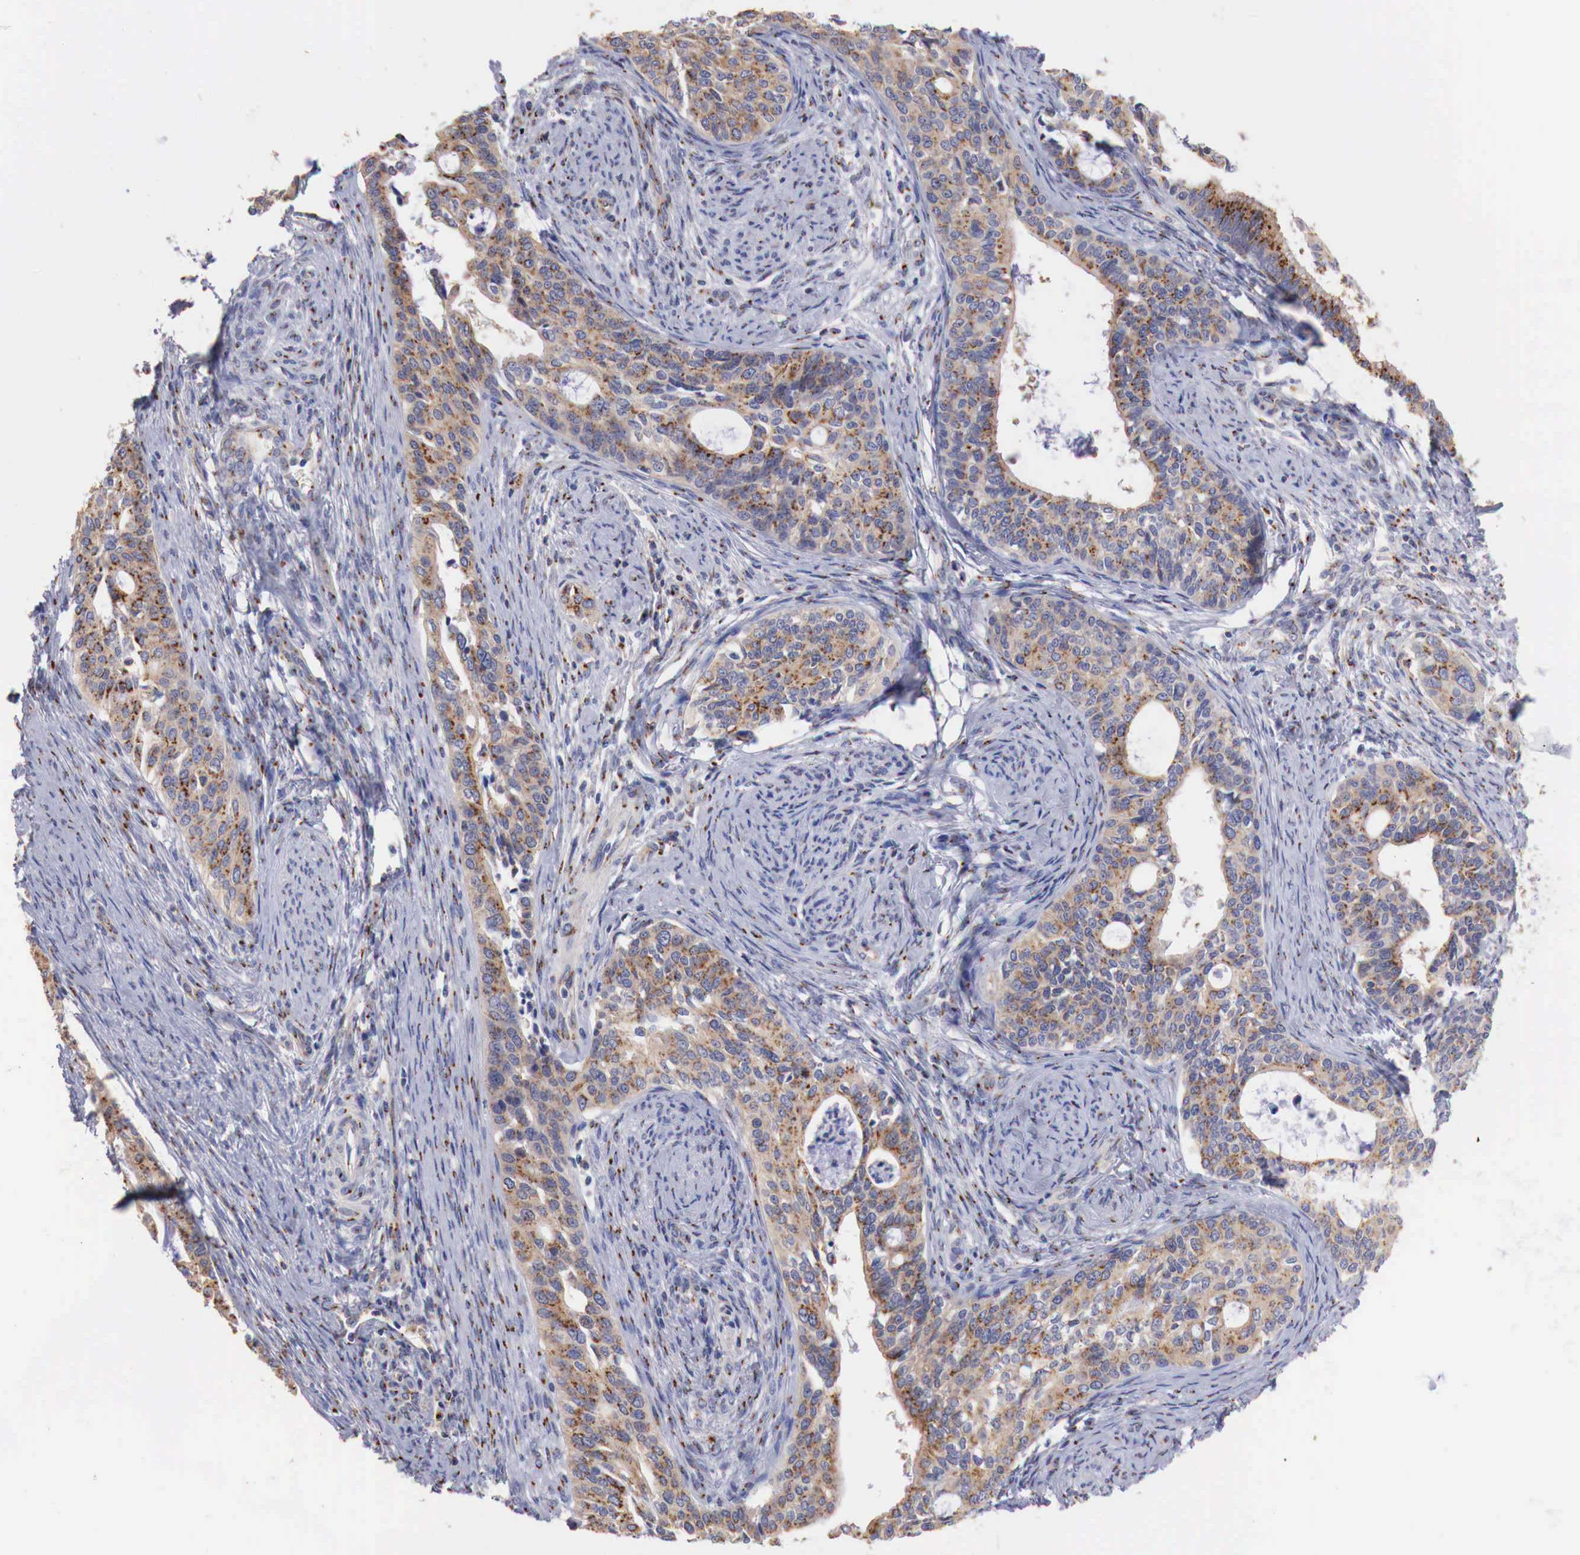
{"staining": {"intensity": "moderate", "quantity": ">75%", "location": "cytoplasmic/membranous"}, "tissue": "cervical cancer", "cell_type": "Tumor cells", "image_type": "cancer", "snomed": [{"axis": "morphology", "description": "Squamous cell carcinoma, NOS"}, {"axis": "topography", "description": "Cervix"}], "caption": "Tumor cells demonstrate medium levels of moderate cytoplasmic/membranous expression in about >75% of cells in cervical cancer. The staining is performed using DAB (3,3'-diaminobenzidine) brown chromogen to label protein expression. The nuclei are counter-stained blue using hematoxylin.", "gene": "SYAP1", "patient": {"sex": "female", "age": 34}}